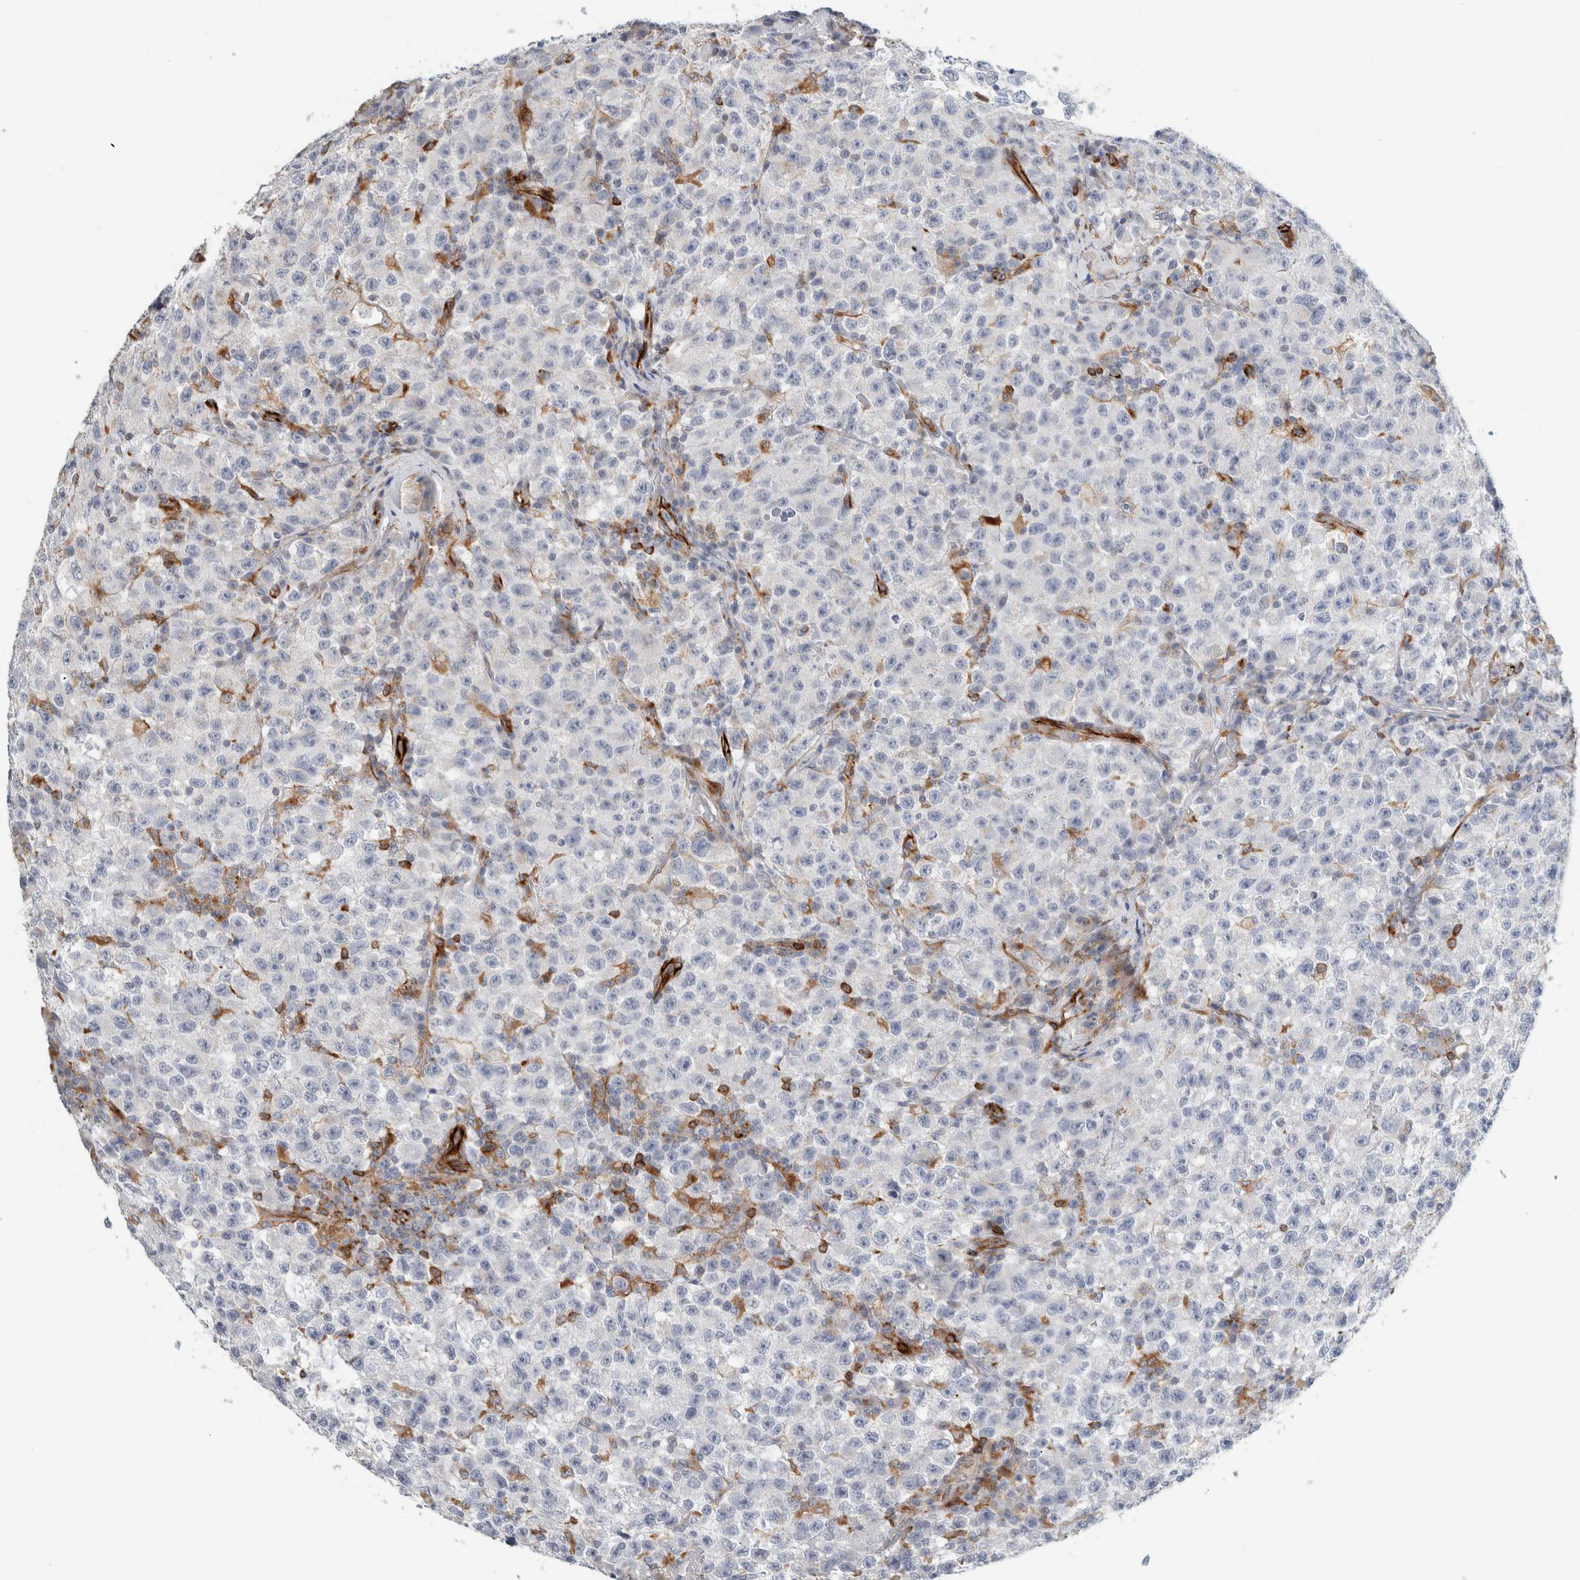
{"staining": {"intensity": "negative", "quantity": "none", "location": "none"}, "tissue": "testis cancer", "cell_type": "Tumor cells", "image_type": "cancer", "snomed": [{"axis": "morphology", "description": "Seminoma, NOS"}, {"axis": "topography", "description": "Testis"}], "caption": "Immunohistochemistry (IHC) micrograph of human testis cancer stained for a protein (brown), which exhibits no positivity in tumor cells.", "gene": "LY86", "patient": {"sex": "male", "age": 22}}